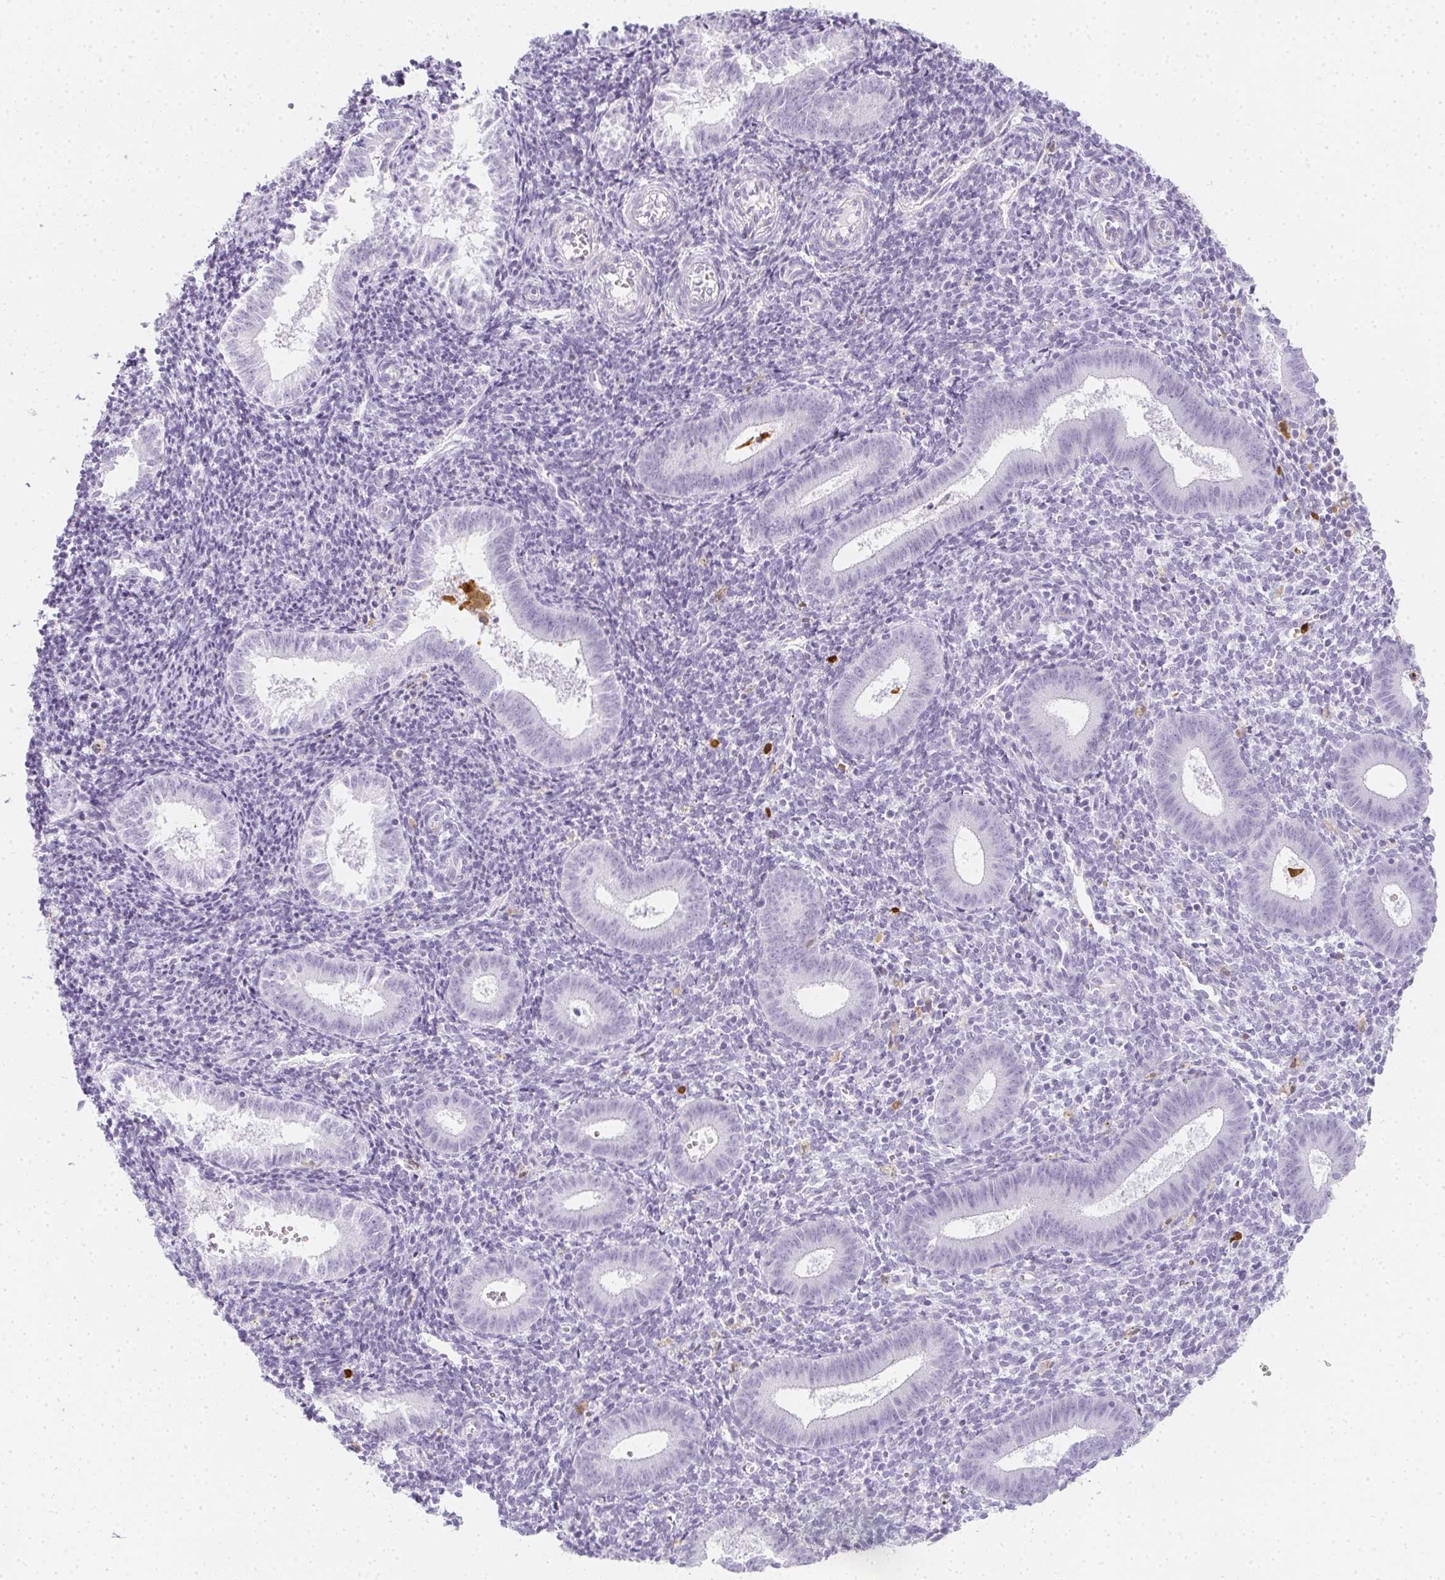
{"staining": {"intensity": "negative", "quantity": "none", "location": "none"}, "tissue": "endometrium", "cell_type": "Cells in endometrial stroma", "image_type": "normal", "snomed": [{"axis": "morphology", "description": "Normal tissue, NOS"}, {"axis": "topography", "description": "Endometrium"}], "caption": "The photomicrograph shows no significant staining in cells in endometrial stroma of endometrium. (DAB (3,3'-diaminobenzidine) immunohistochemistry (IHC) visualized using brightfield microscopy, high magnification).", "gene": "HK3", "patient": {"sex": "female", "age": 25}}